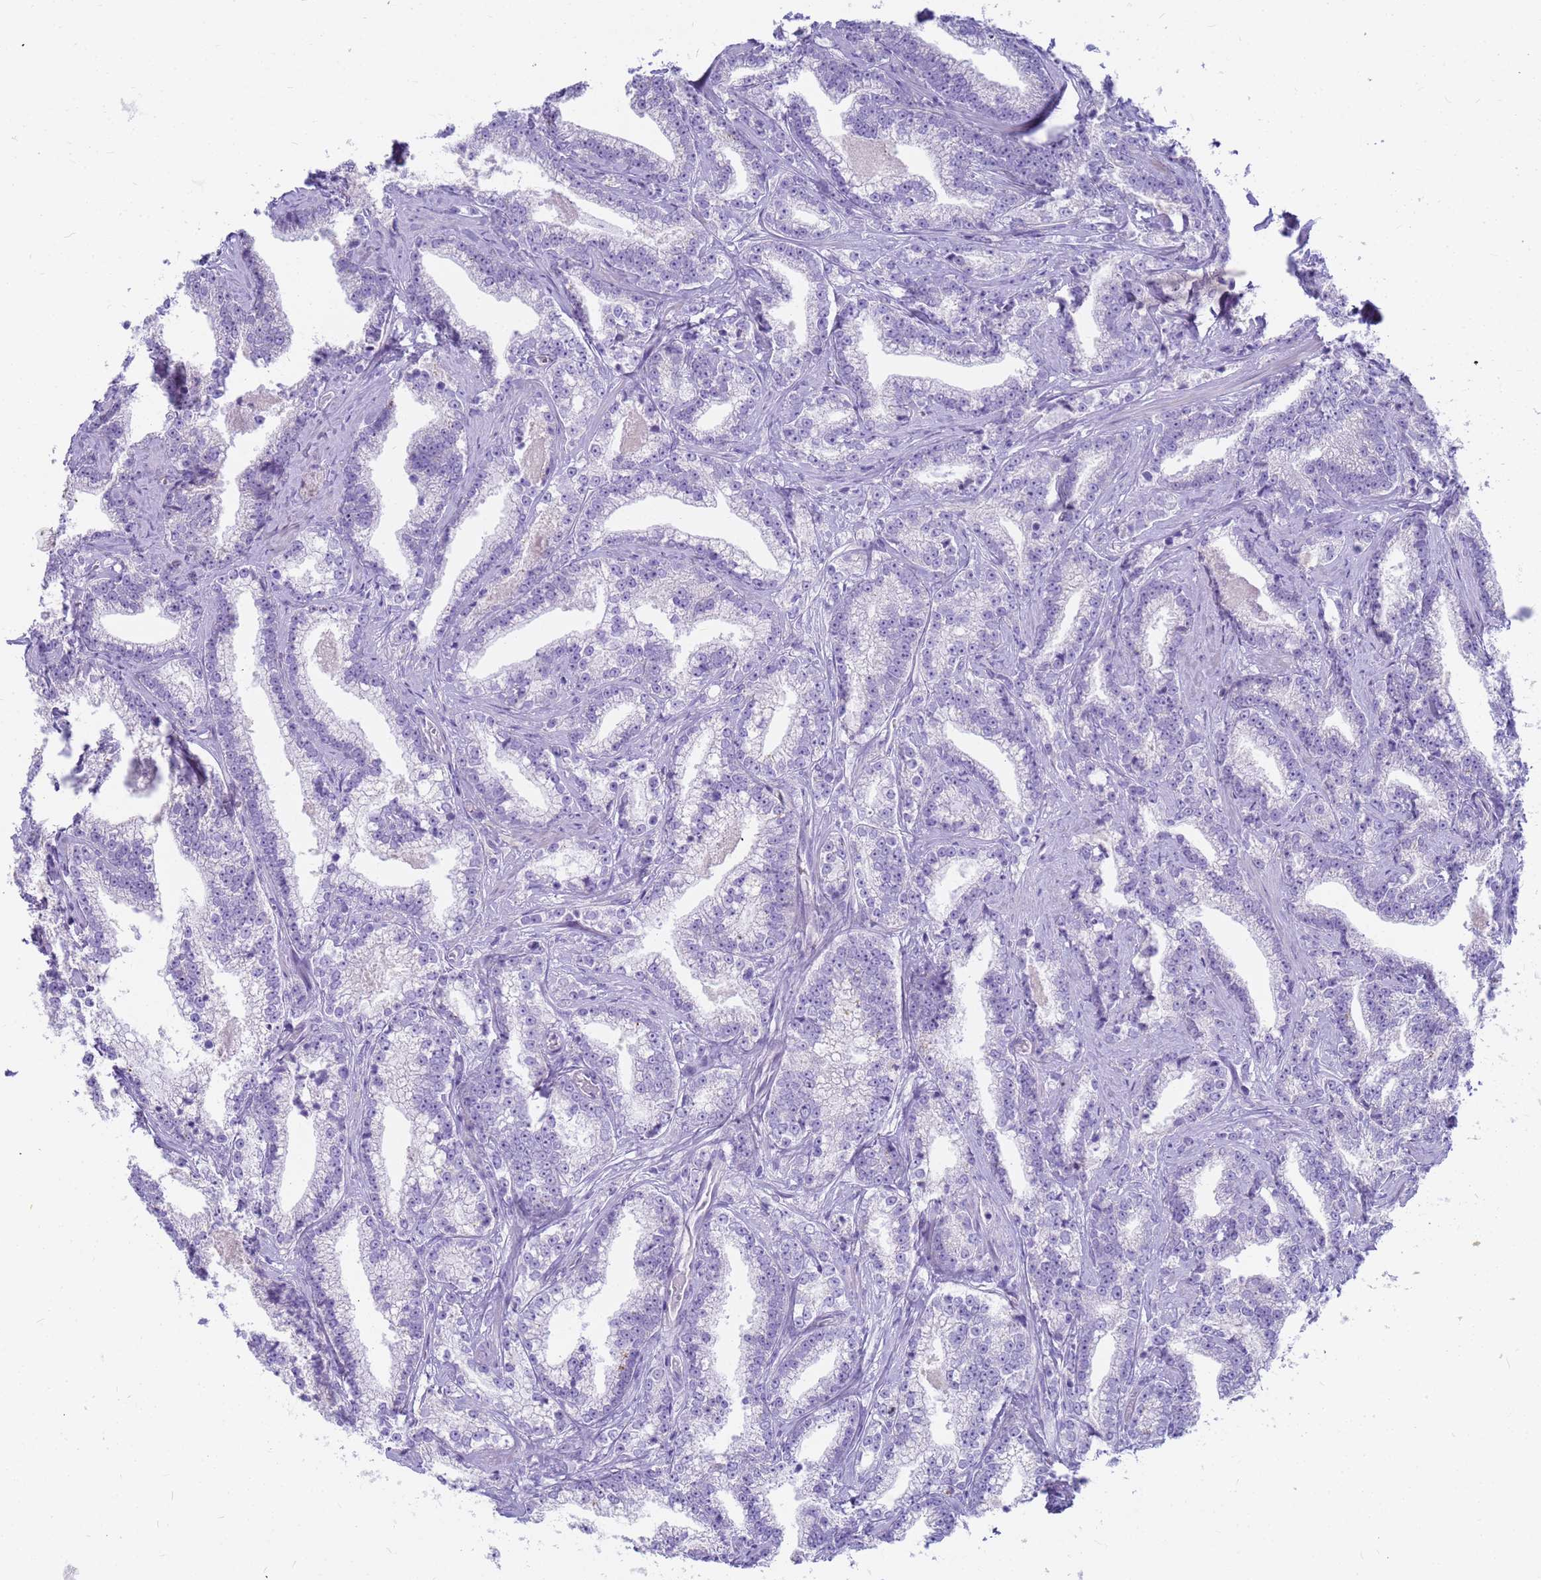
{"staining": {"intensity": "negative", "quantity": "none", "location": "none"}, "tissue": "prostate cancer", "cell_type": "Tumor cells", "image_type": "cancer", "snomed": [{"axis": "morphology", "description": "Adenocarcinoma, High grade"}, {"axis": "topography", "description": "Prostate and seminal vesicle, NOS"}], "caption": "A histopathology image of human high-grade adenocarcinoma (prostate) is negative for staining in tumor cells.", "gene": "RNASE2", "patient": {"sex": "male", "age": 67}}